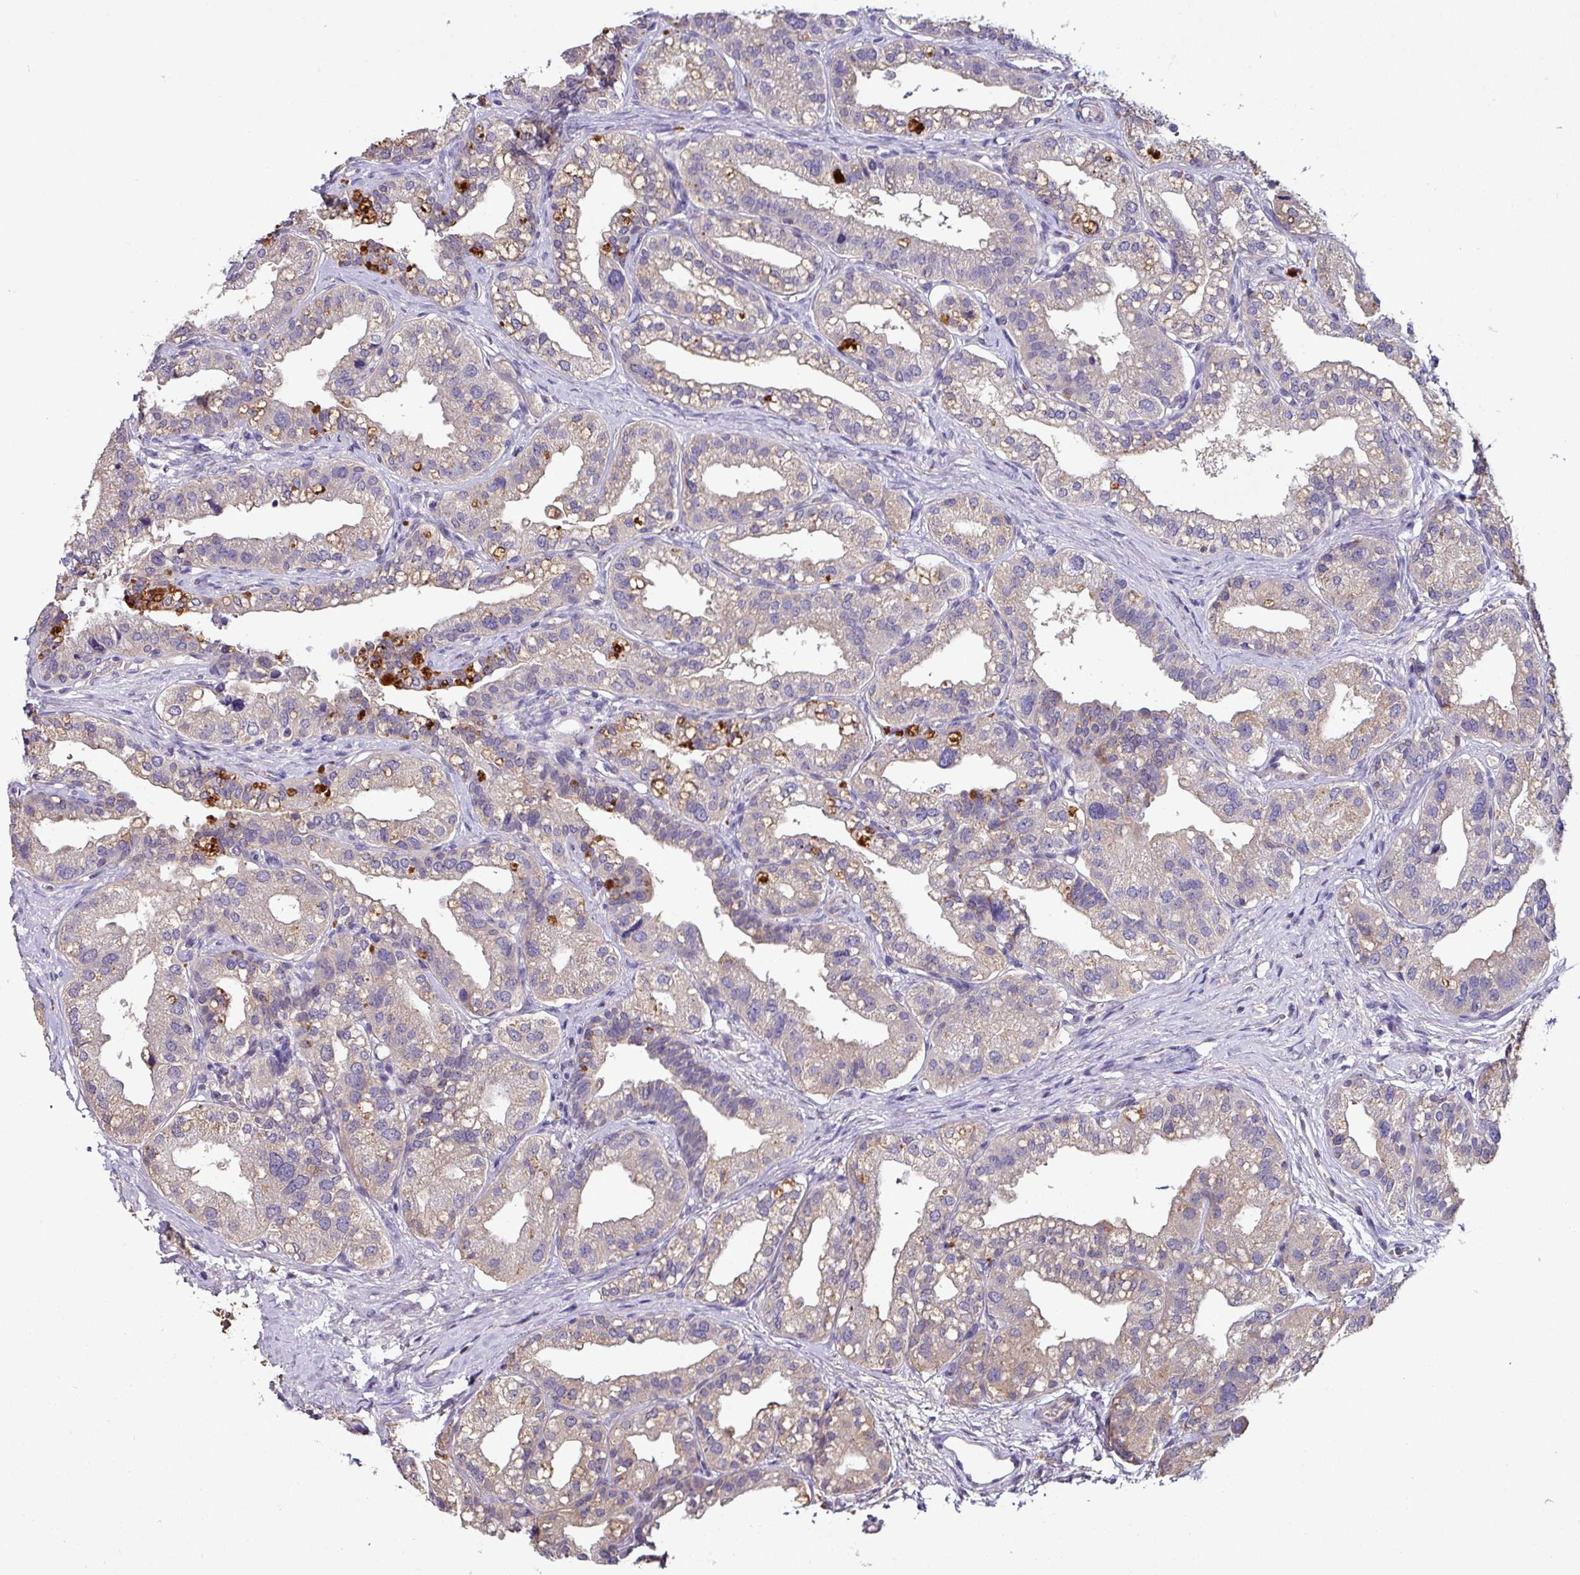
{"staining": {"intensity": "weak", "quantity": "<25%", "location": "cytoplasmic/membranous"}, "tissue": "seminal vesicle", "cell_type": "Glandular cells", "image_type": "normal", "snomed": [{"axis": "morphology", "description": "Normal tissue, NOS"}, {"axis": "topography", "description": "Seminal veicle"}, {"axis": "topography", "description": "Peripheral nerve tissue"}], "caption": "High power microscopy micrograph of an immunohistochemistry (IHC) micrograph of normal seminal vesicle, revealing no significant staining in glandular cells.", "gene": "AEBP2", "patient": {"sex": "male", "age": 60}}